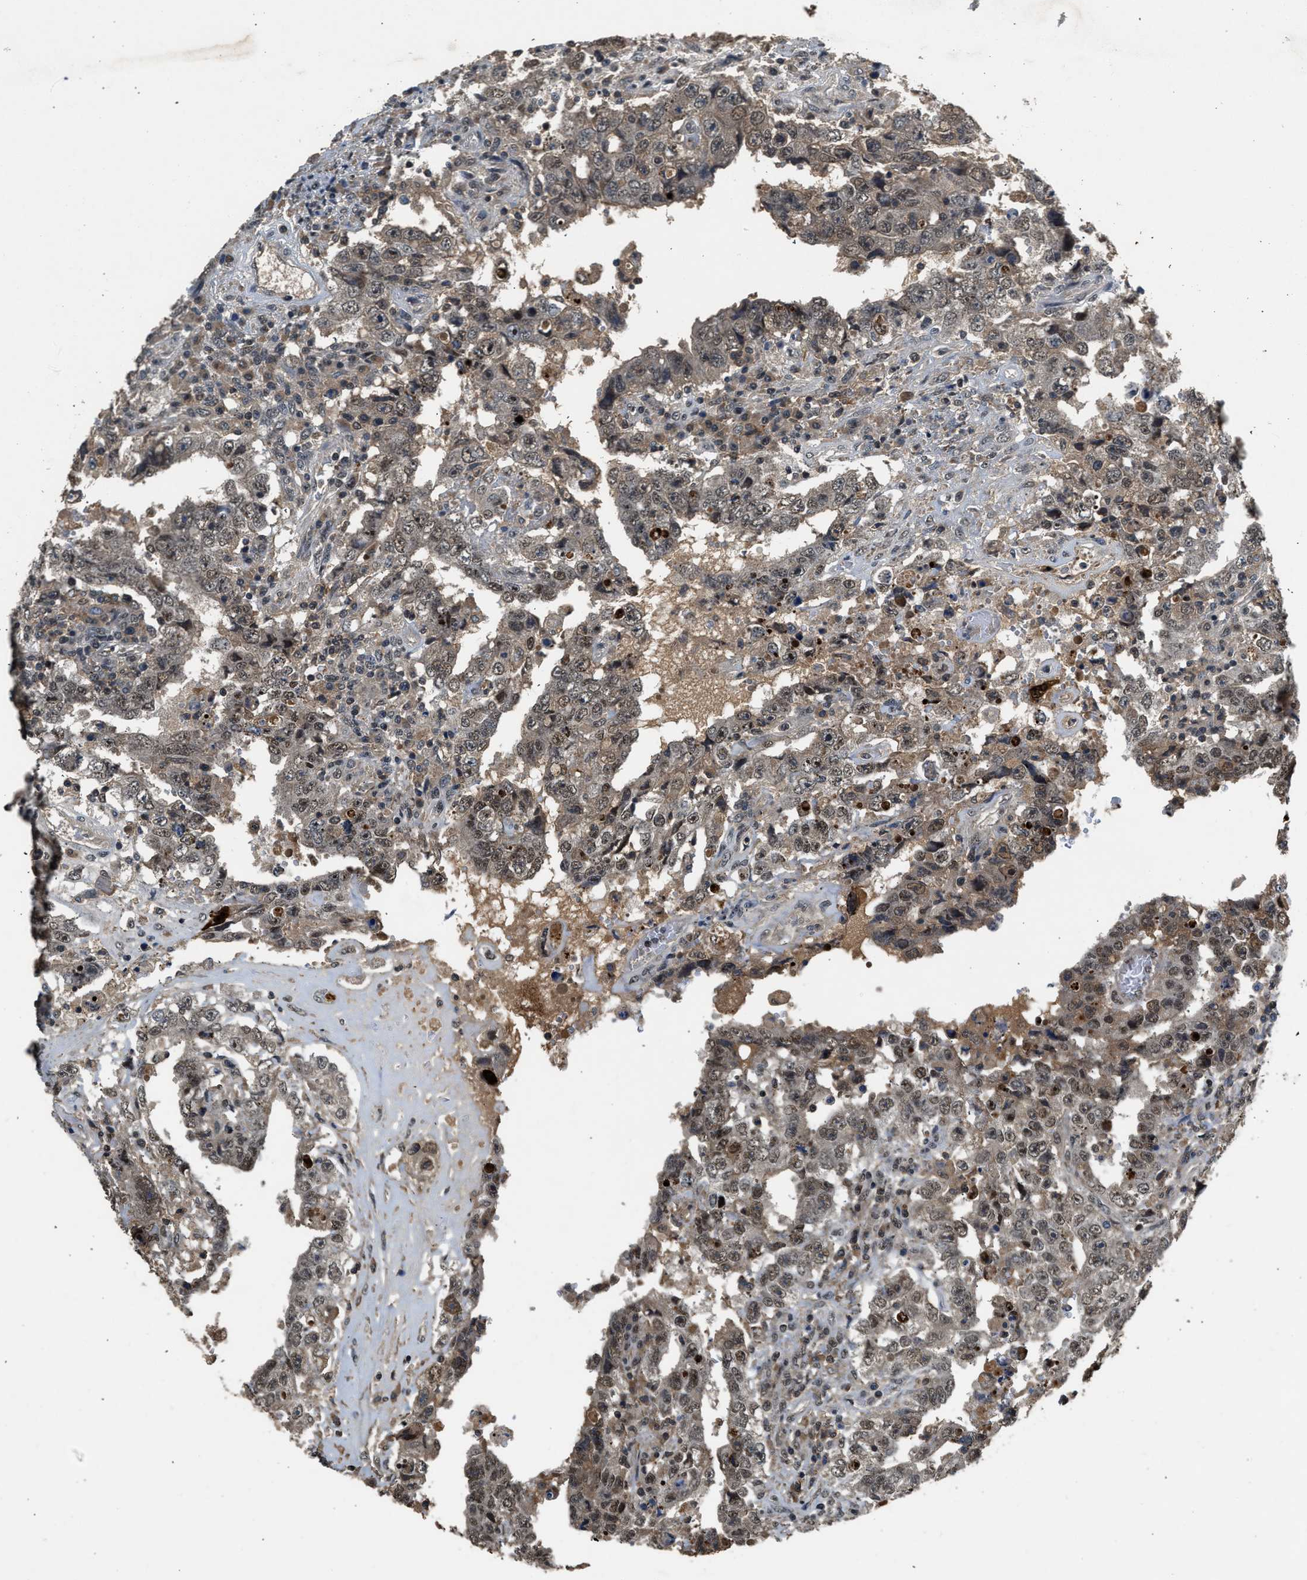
{"staining": {"intensity": "moderate", "quantity": ">75%", "location": "cytoplasmic/membranous,nuclear"}, "tissue": "testis cancer", "cell_type": "Tumor cells", "image_type": "cancer", "snomed": [{"axis": "morphology", "description": "Carcinoma, Embryonal, NOS"}, {"axis": "topography", "description": "Testis"}], "caption": "Testis cancer stained with a brown dye displays moderate cytoplasmic/membranous and nuclear positive expression in approximately >75% of tumor cells.", "gene": "SLC15A4", "patient": {"sex": "male", "age": 26}}